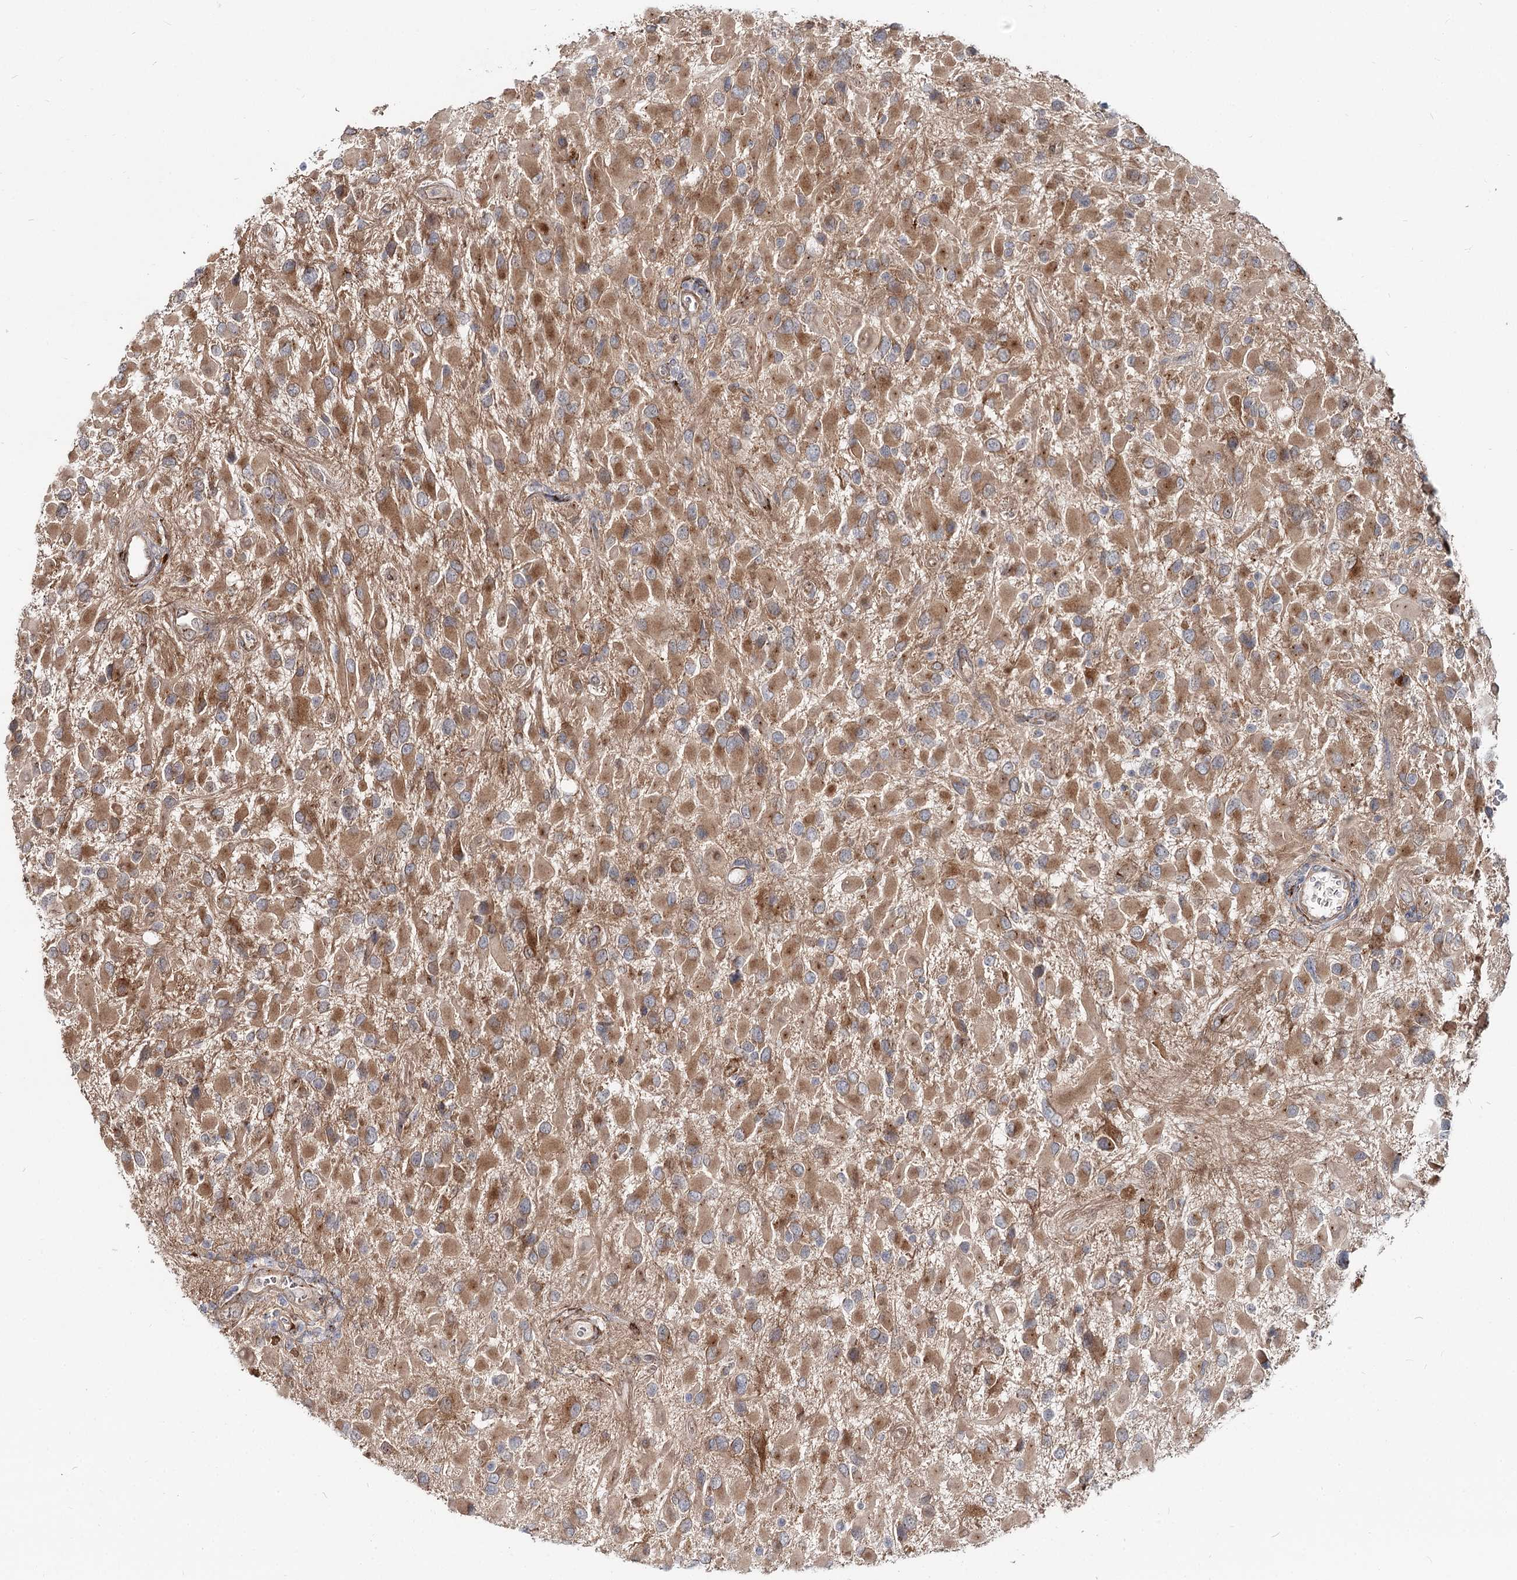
{"staining": {"intensity": "moderate", "quantity": ">75%", "location": "cytoplasmic/membranous"}, "tissue": "glioma", "cell_type": "Tumor cells", "image_type": "cancer", "snomed": [{"axis": "morphology", "description": "Glioma, malignant, High grade"}, {"axis": "topography", "description": "Brain"}], "caption": "The immunohistochemical stain labels moderate cytoplasmic/membranous positivity in tumor cells of high-grade glioma (malignant) tissue.", "gene": "SPART", "patient": {"sex": "male", "age": 53}}